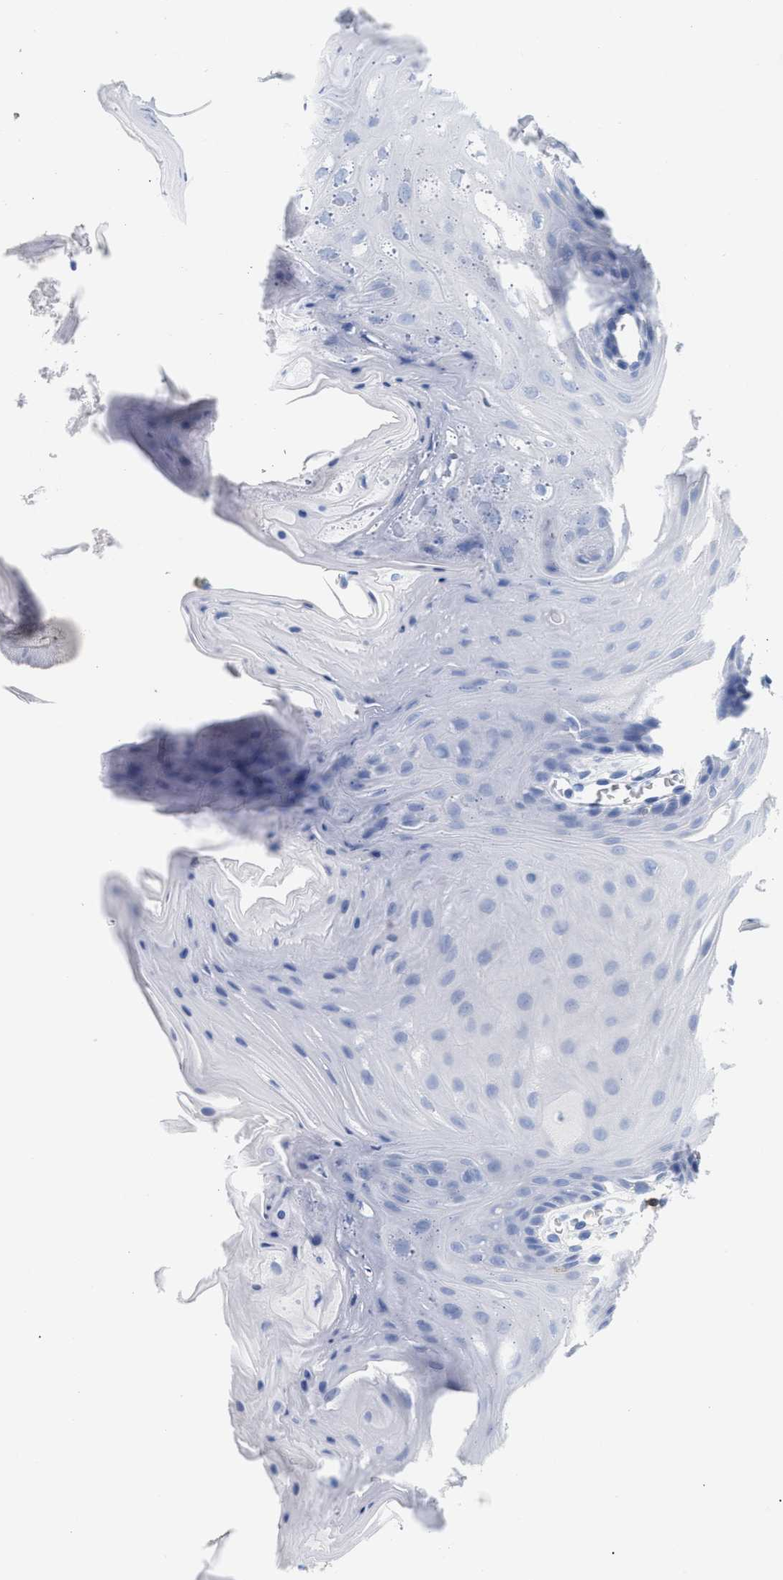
{"staining": {"intensity": "negative", "quantity": "none", "location": "none"}, "tissue": "oral mucosa", "cell_type": "Squamous epithelial cells", "image_type": "normal", "snomed": [{"axis": "morphology", "description": "Normal tissue, NOS"}, {"axis": "morphology", "description": "Squamous cell carcinoma, NOS"}, {"axis": "topography", "description": "Oral tissue"}, {"axis": "topography", "description": "Head-Neck"}], "caption": "IHC photomicrograph of normal human oral mucosa stained for a protein (brown), which exhibits no positivity in squamous epithelial cells.", "gene": "CD5", "patient": {"sex": "male", "age": 71}}